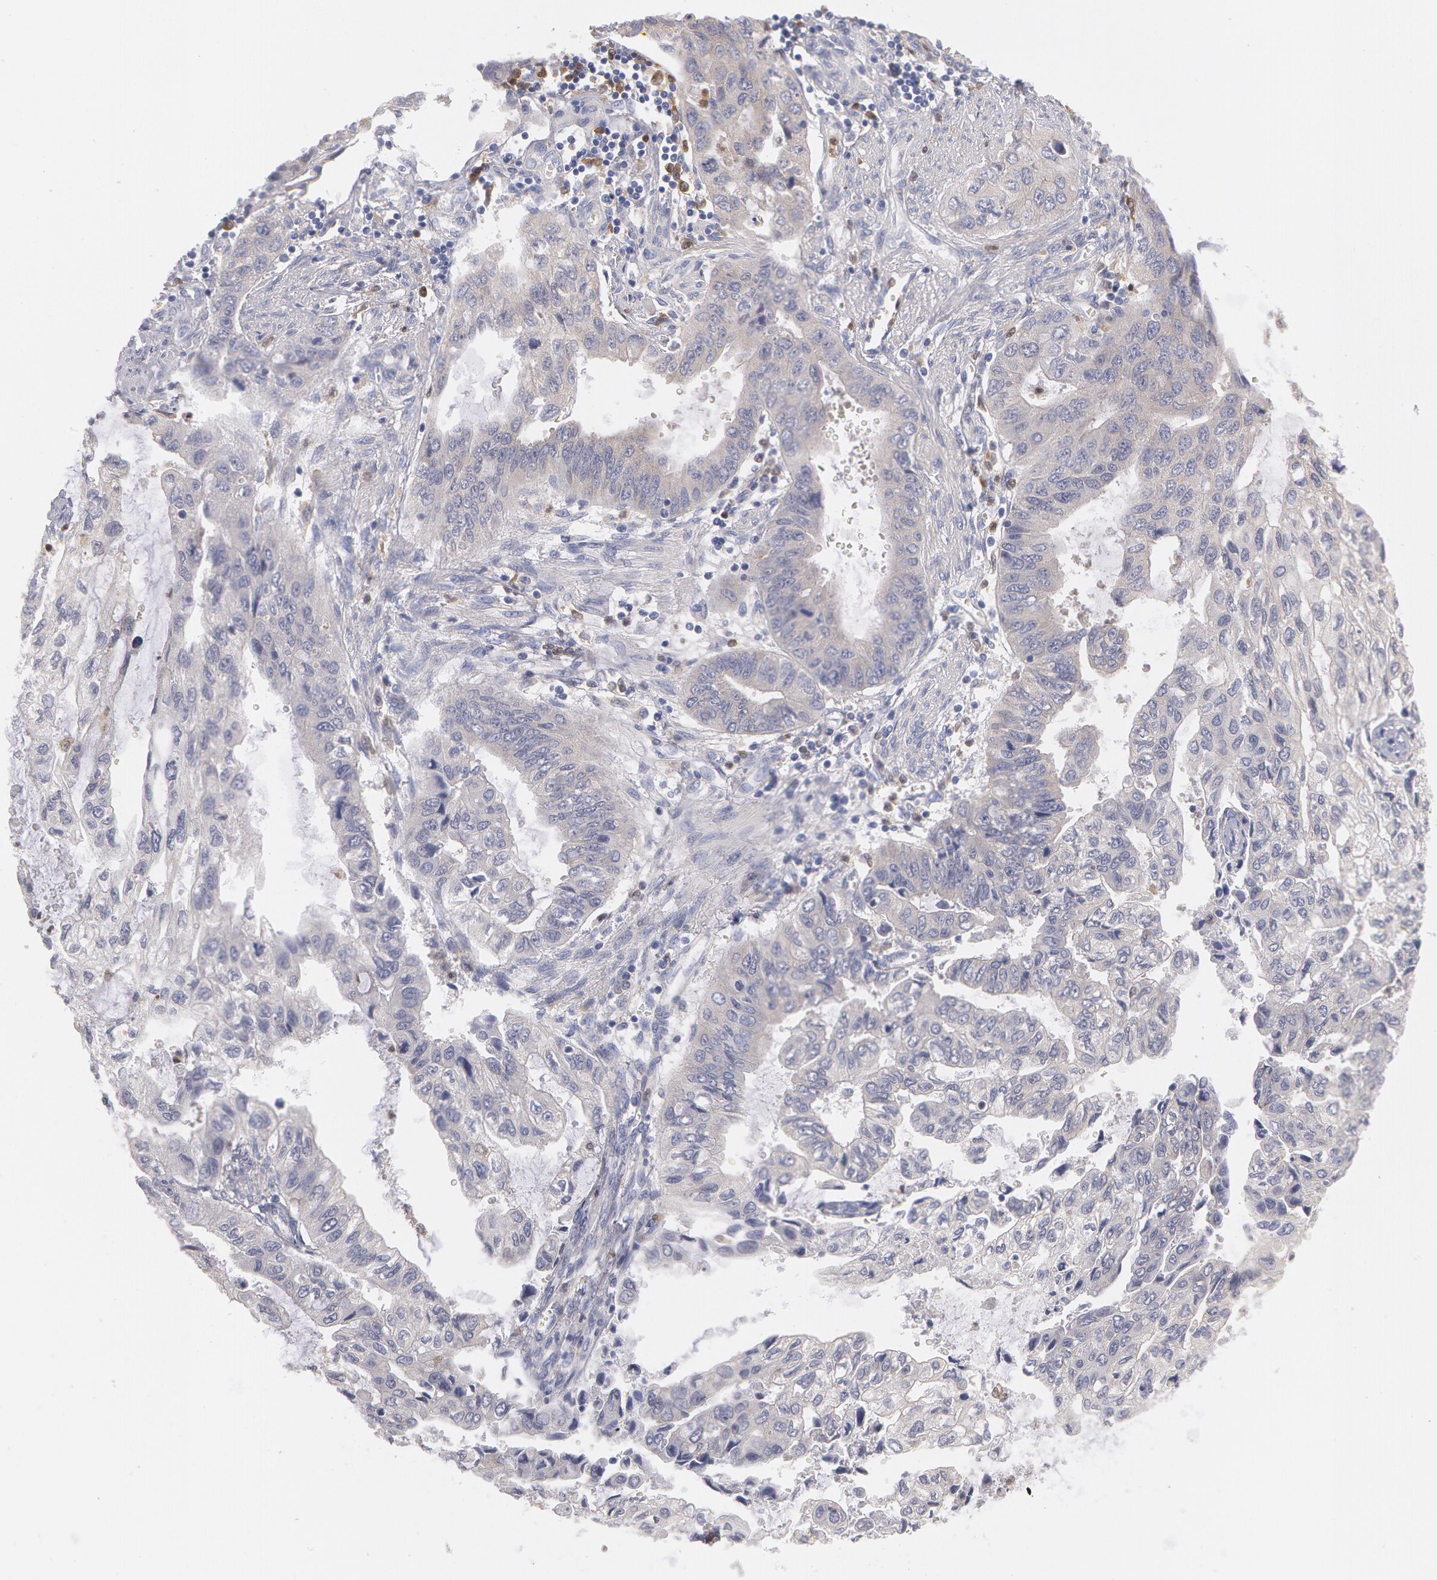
{"staining": {"intensity": "weak", "quantity": "<25%", "location": "cytoplasmic/membranous"}, "tissue": "stomach cancer", "cell_type": "Tumor cells", "image_type": "cancer", "snomed": [{"axis": "morphology", "description": "Adenocarcinoma, NOS"}, {"axis": "topography", "description": "Stomach, upper"}], "caption": "An immunohistochemistry (IHC) image of stomach cancer (adenocarcinoma) is shown. There is no staining in tumor cells of stomach cancer (adenocarcinoma).", "gene": "SYK", "patient": {"sex": "female", "age": 52}}